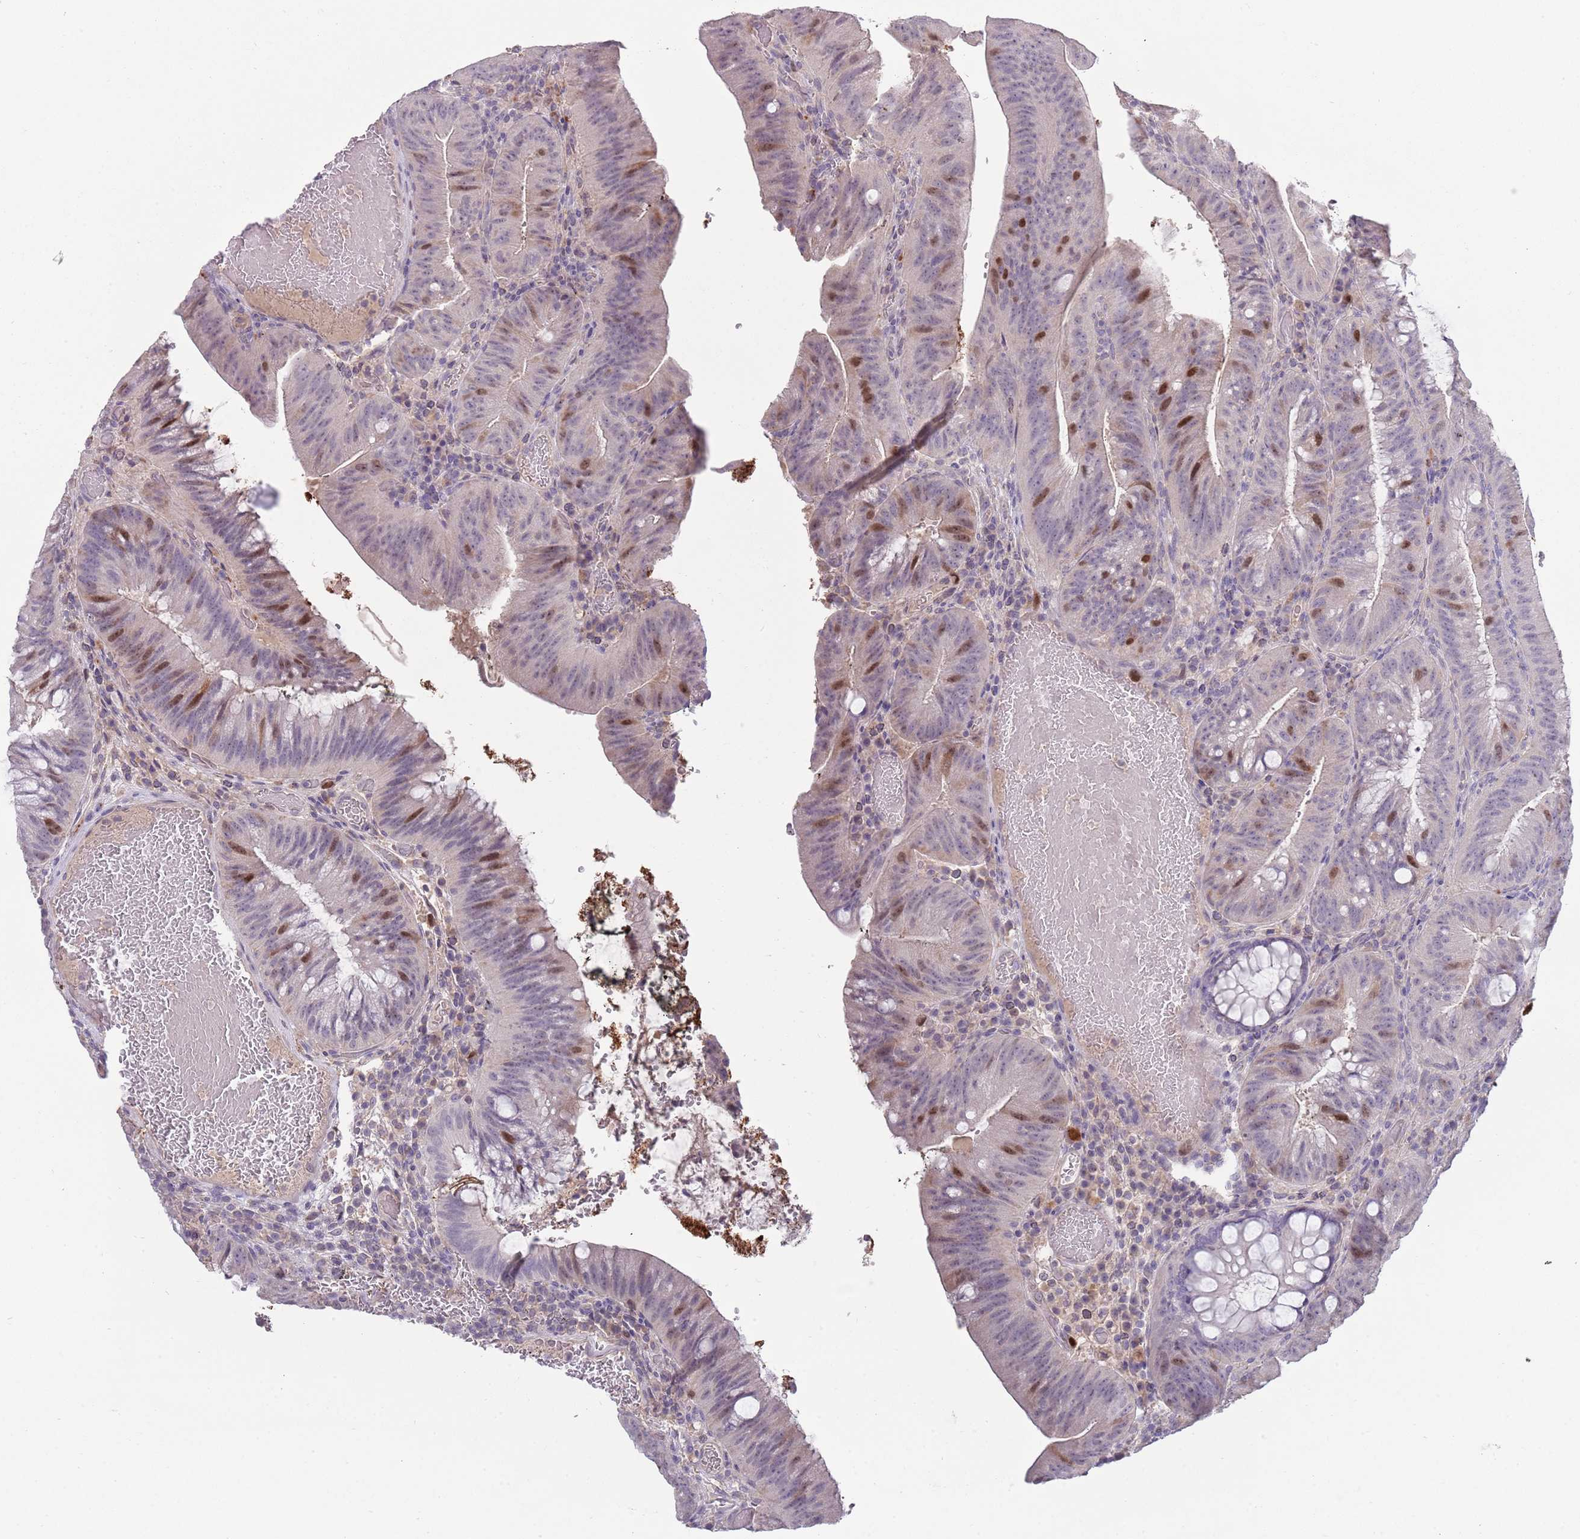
{"staining": {"intensity": "moderate", "quantity": "<25%", "location": "nuclear"}, "tissue": "colorectal cancer", "cell_type": "Tumor cells", "image_type": "cancer", "snomed": [{"axis": "morphology", "description": "Adenocarcinoma, NOS"}, {"axis": "topography", "description": "Colon"}], "caption": "A histopathology image of adenocarcinoma (colorectal) stained for a protein reveals moderate nuclear brown staining in tumor cells. (IHC, brightfield microscopy, high magnification).", "gene": "PIMREG", "patient": {"sex": "female", "age": 43}}